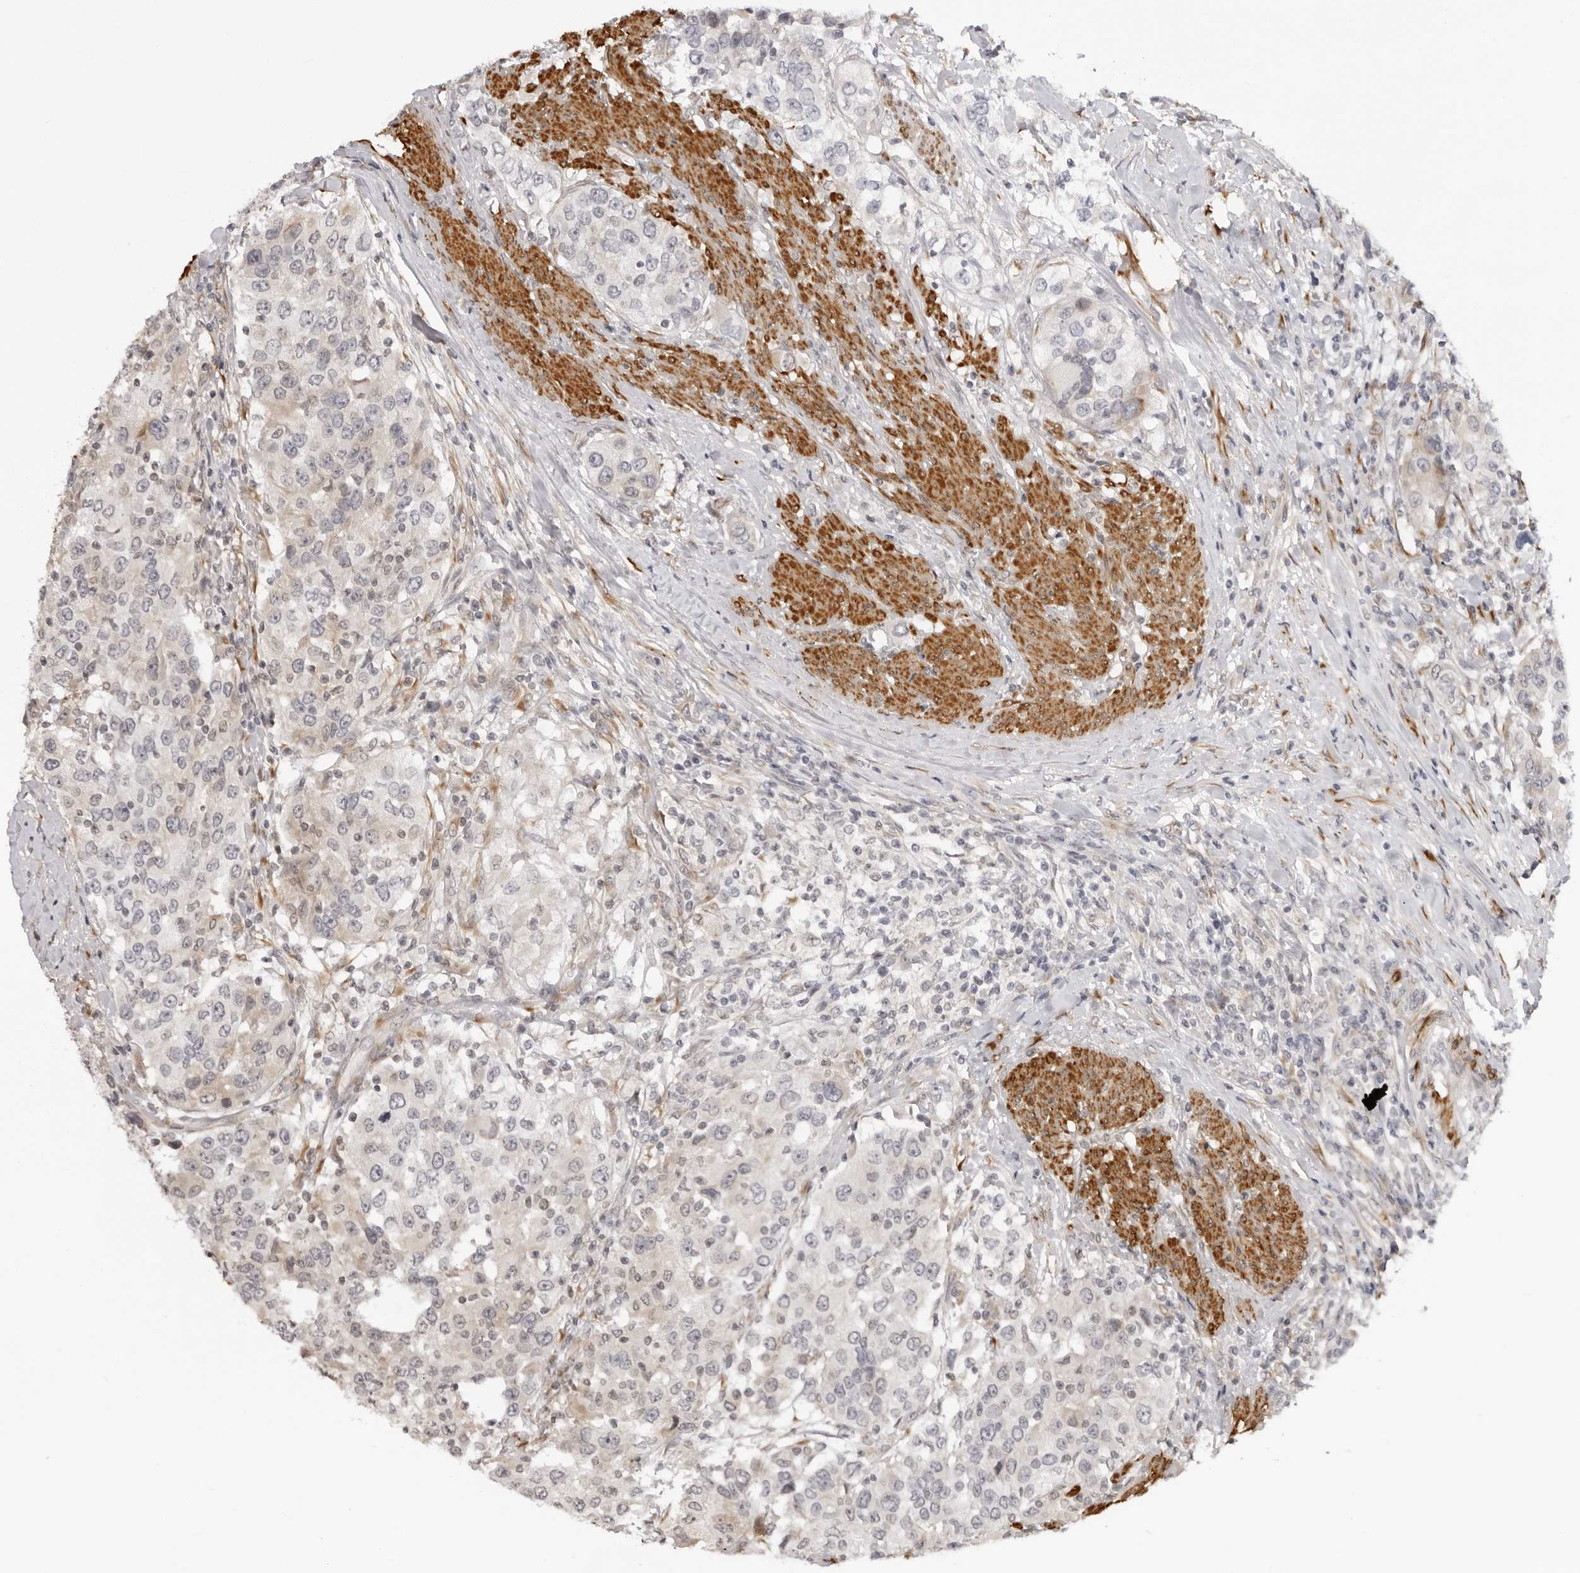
{"staining": {"intensity": "negative", "quantity": "none", "location": "none"}, "tissue": "urothelial cancer", "cell_type": "Tumor cells", "image_type": "cancer", "snomed": [{"axis": "morphology", "description": "Urothelial carcinoma, High grade"}, {"axis": "topography", "description": "Urinary bladder"}], "caption": "This is an immunohistochemistry (IHC) photomicrograph of urothelial carcinoma (high-grade). There is no positivity in tumor cells.", "gene": "SRGAP2", "patient": {"sex": "female", "age": 80}}